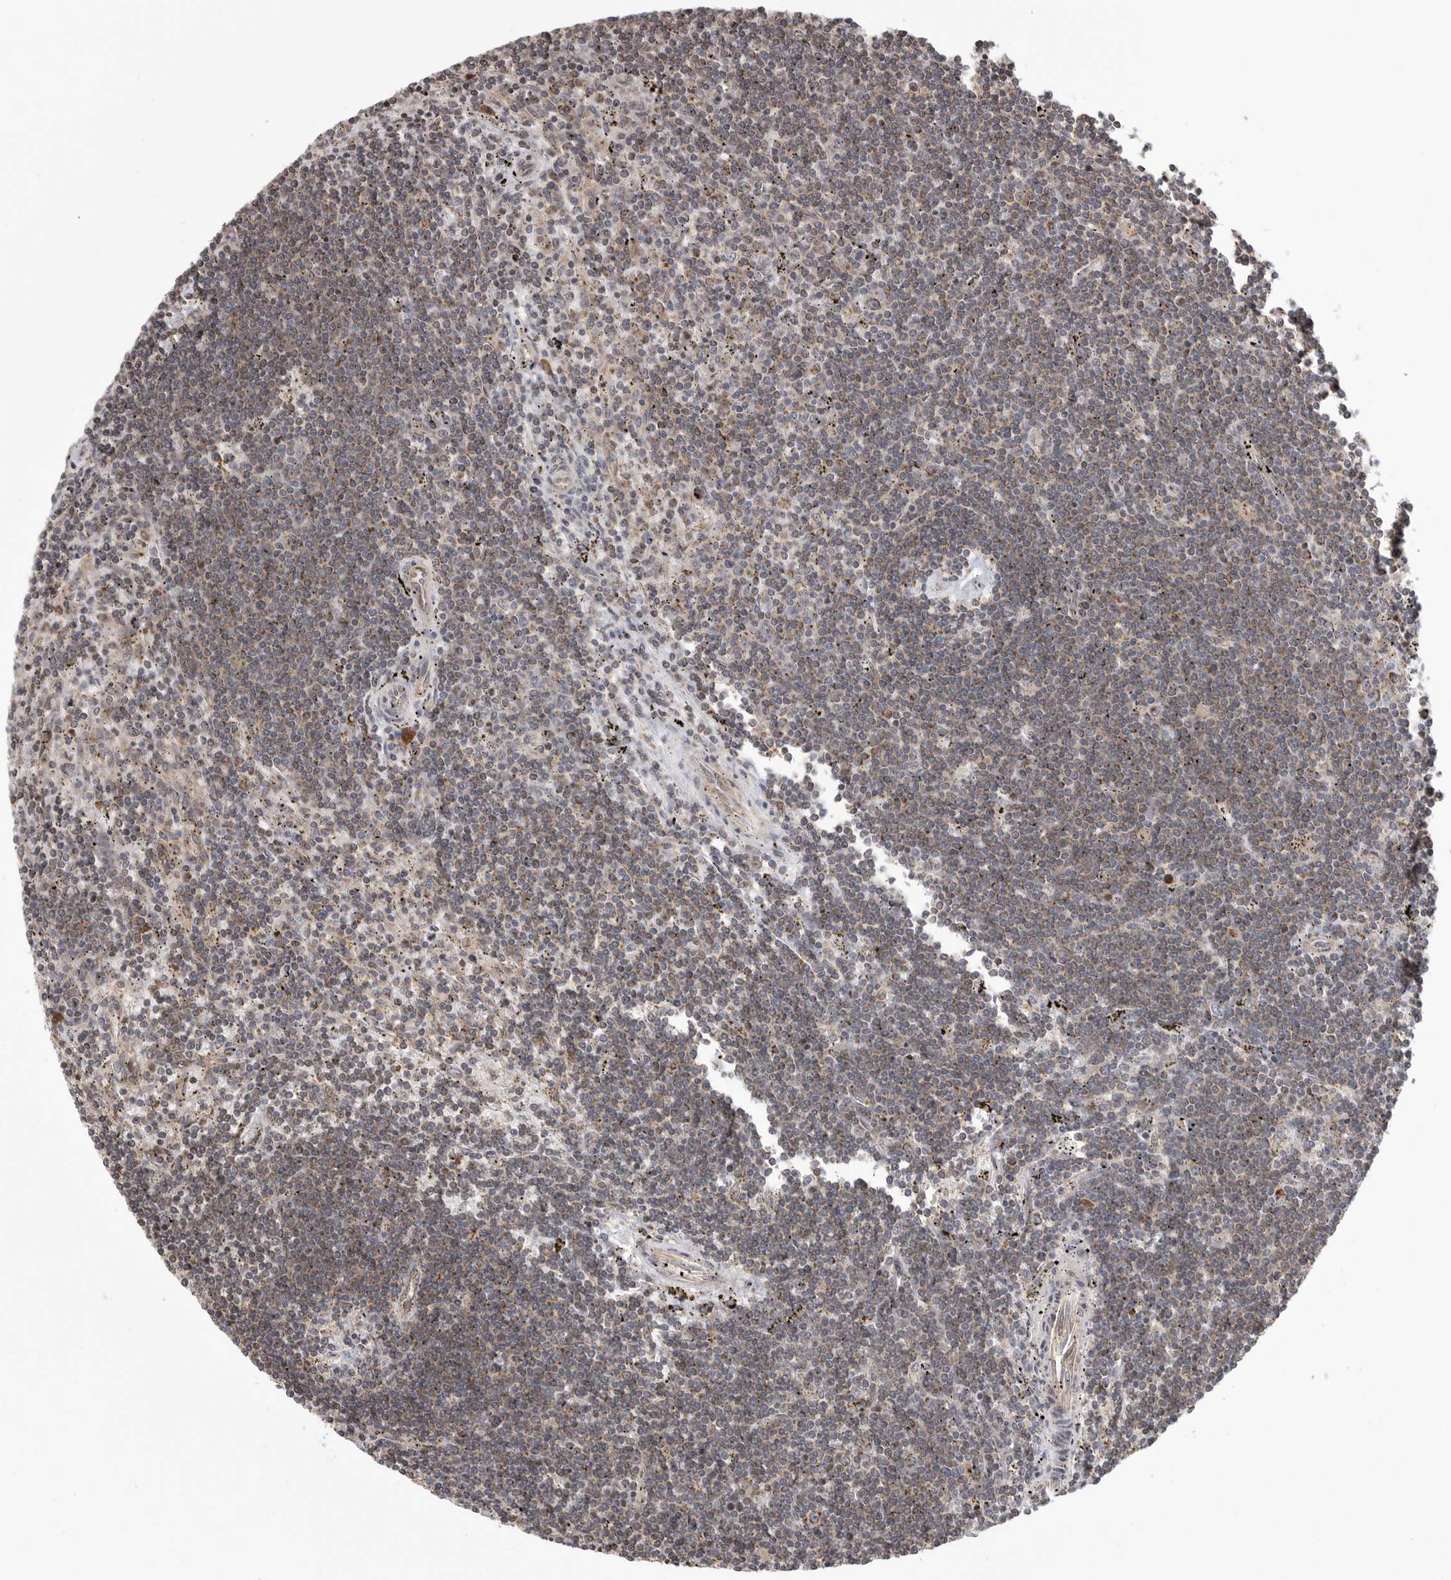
{"staining": {"intensity": "negative", "quantity": "none", "location": "none"}, "tissue": "lymphoma", "cell_type": "Tumor cells", "image_type": "cancer", "snomed": [{"axis": "morphology", "description": "Malignant lymphoma, non-Hodgkin's type, Low grade"}, {"axis": "topography", "description": "Spleen"}], "caption": "This is an IHC image of lymphoma. There is no expression in tumor cells.", "gene": "OXR1", "patient": {"sex": "male", "age": 76}}